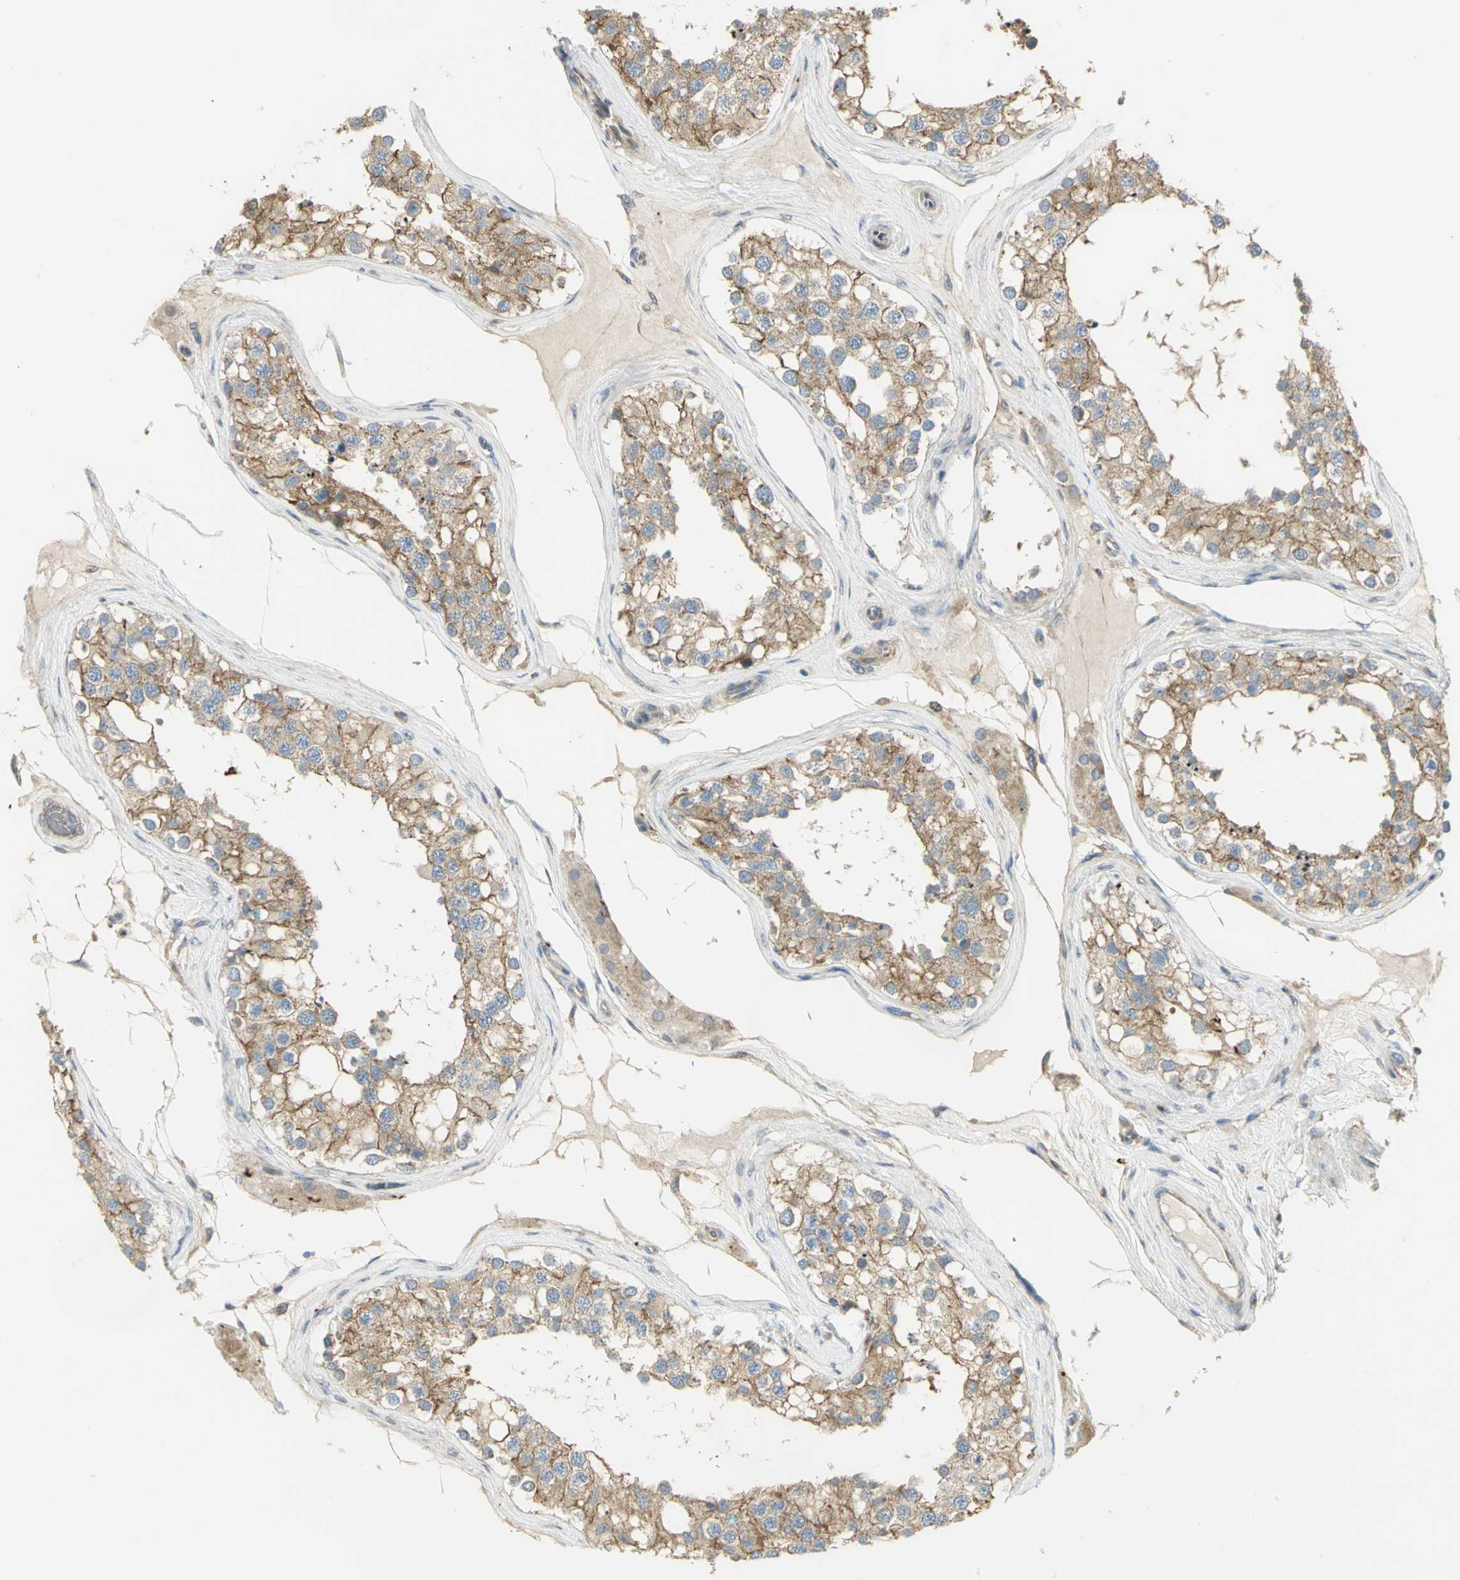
{"staining": {"intensity": "moderate", "quantity": ">75%", "location": "cytoplasmic/membranous"}, "tissue": "testis", "cell_type": "Cells in seminiferous ducts", "image_type": "normal", "snomed": [{"axis": "morphology", "description": "Normal tissue, NOS"}, {"axis": "topography", "description": "Testis"}], "caption": "The histopathology image demonstrates a brown stain indicating the presence of a protein in the cytoplasmic/membranous of cells in seminiferous ducts in testis.", "gene": "ANK1", "patient": {"sex": "male", "age": 68}}